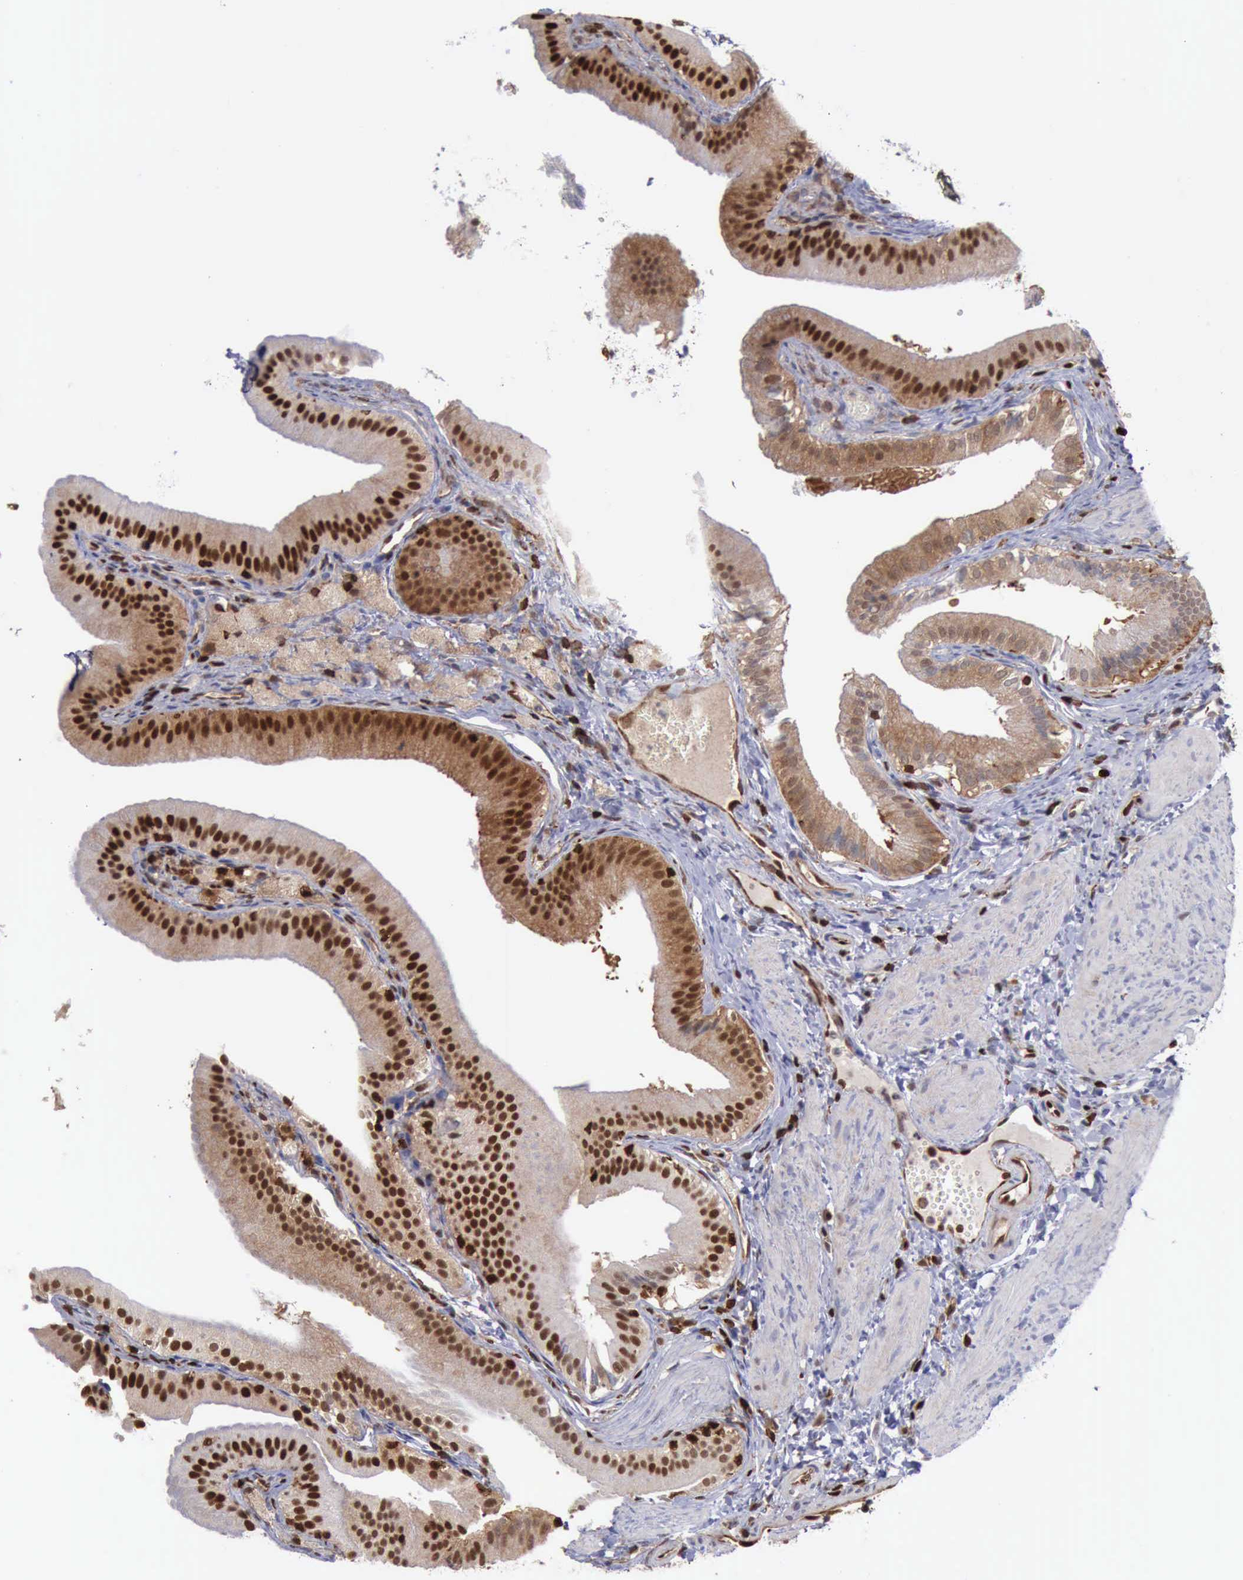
{"staining": {"intensity": "strong", "quantity": ">75%", "location": "cytoplasmic/membranous,nuclear"}, "tissue": "gallbladder", "cell_type": "Glandular cells", "image_type": "normal", "snomed": [{"axis": "morphology", "description": "Normal tissue, NOS"}, {"axis": "topography", "description": "Gallbladder"}], "caption": "Gallbladder stained with DAB immunohistochemistry (IHC) shows high levels of strong cytoplasmic/membranous,nuclear expression in about >75% of glandular cells.", "gene": "PDCD4", "patient": {"sex": "female", "age": 24}}